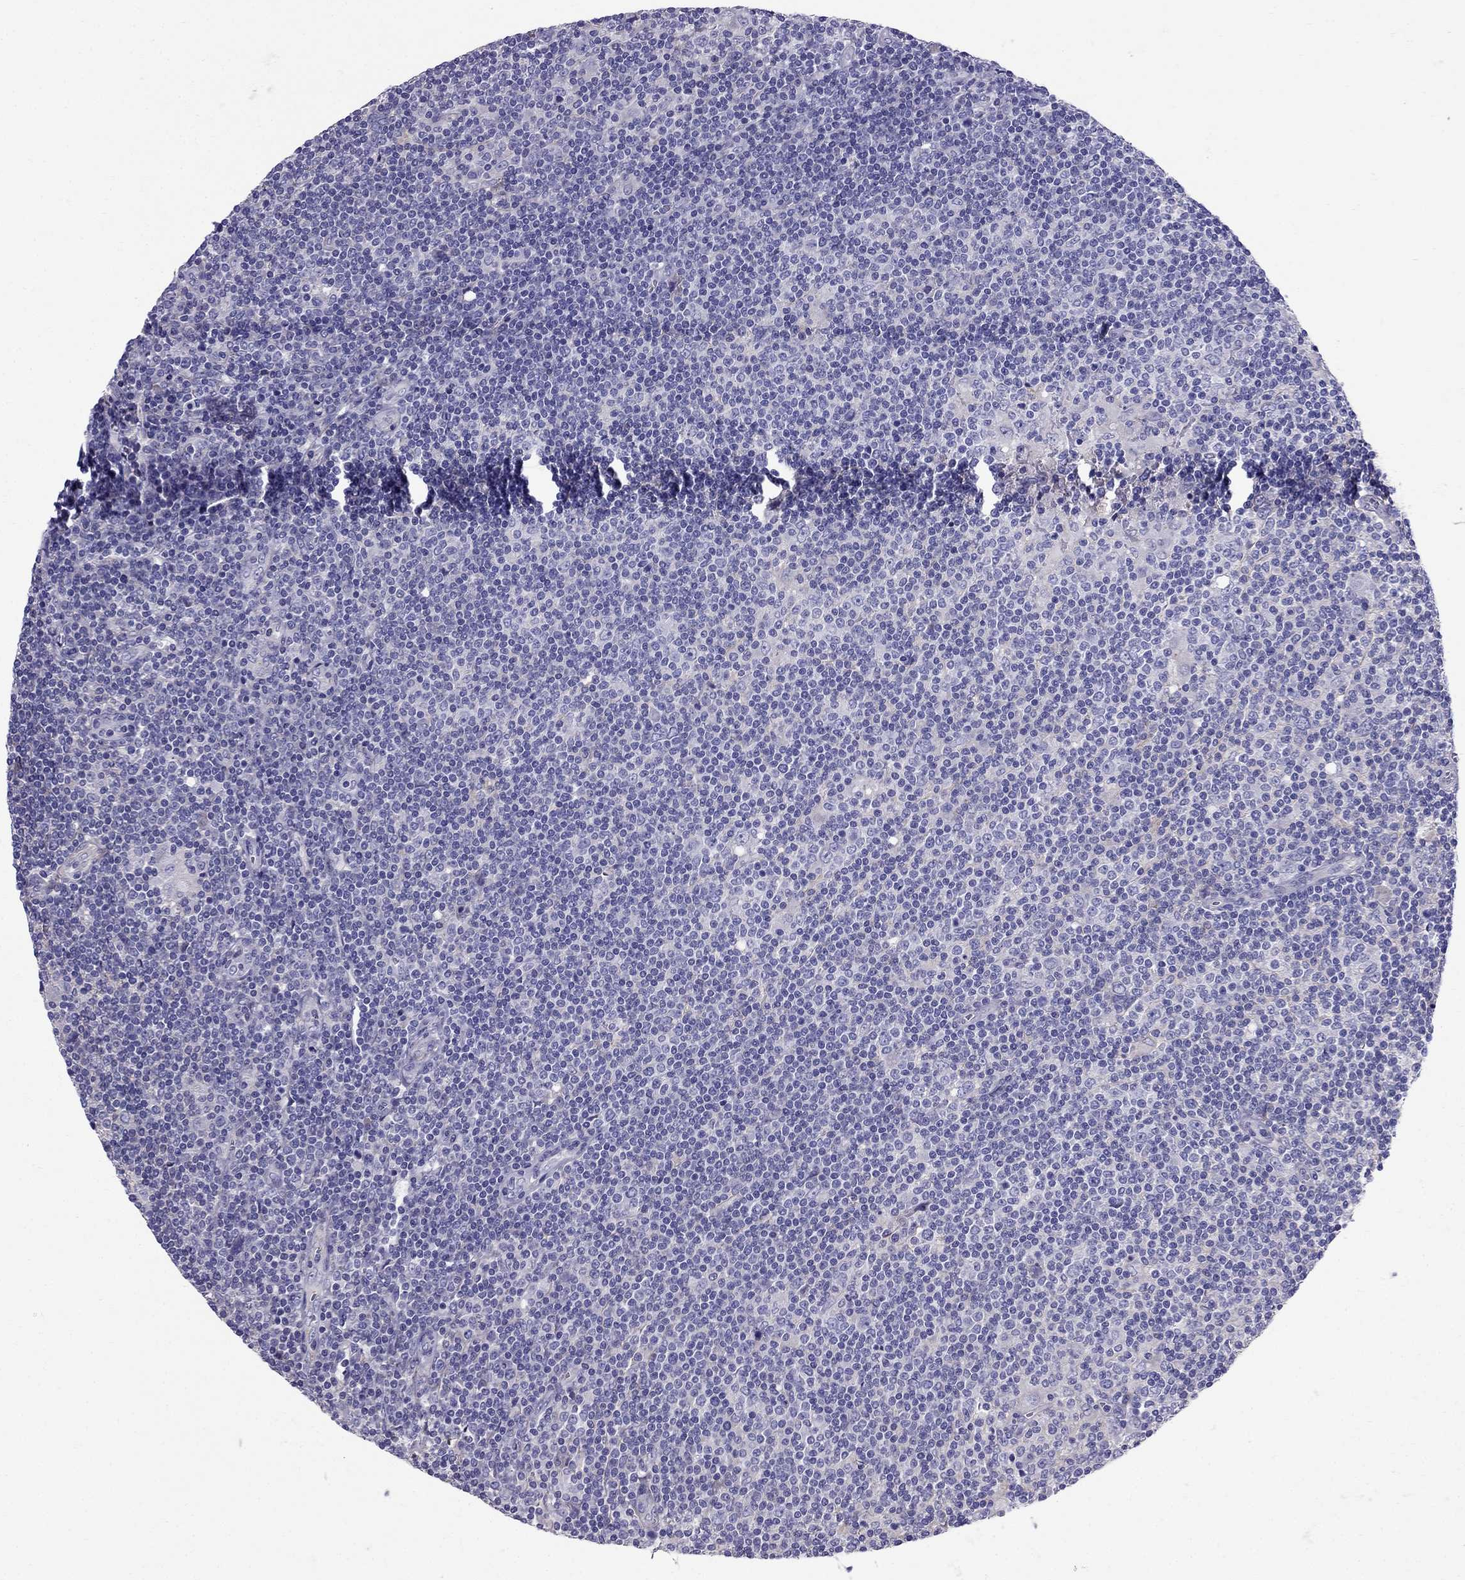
{"staining": {"intensity": "negative", "quantity": "none", "location": "none"}, "tissue": "lymphoma", "cell_type": "Tumor cells", "image_type": "cancer", "snomed": [{"axis": "morphology", "description": "Hodgkin's disease, NOS"}, {"axis": "topography", "description": "Lymph node"}], "caption": "Tumor cells show no significant expression in Hodgkin's disease.", "gene": "GPR50", "patient": {"sex": "male", "age": 40}}